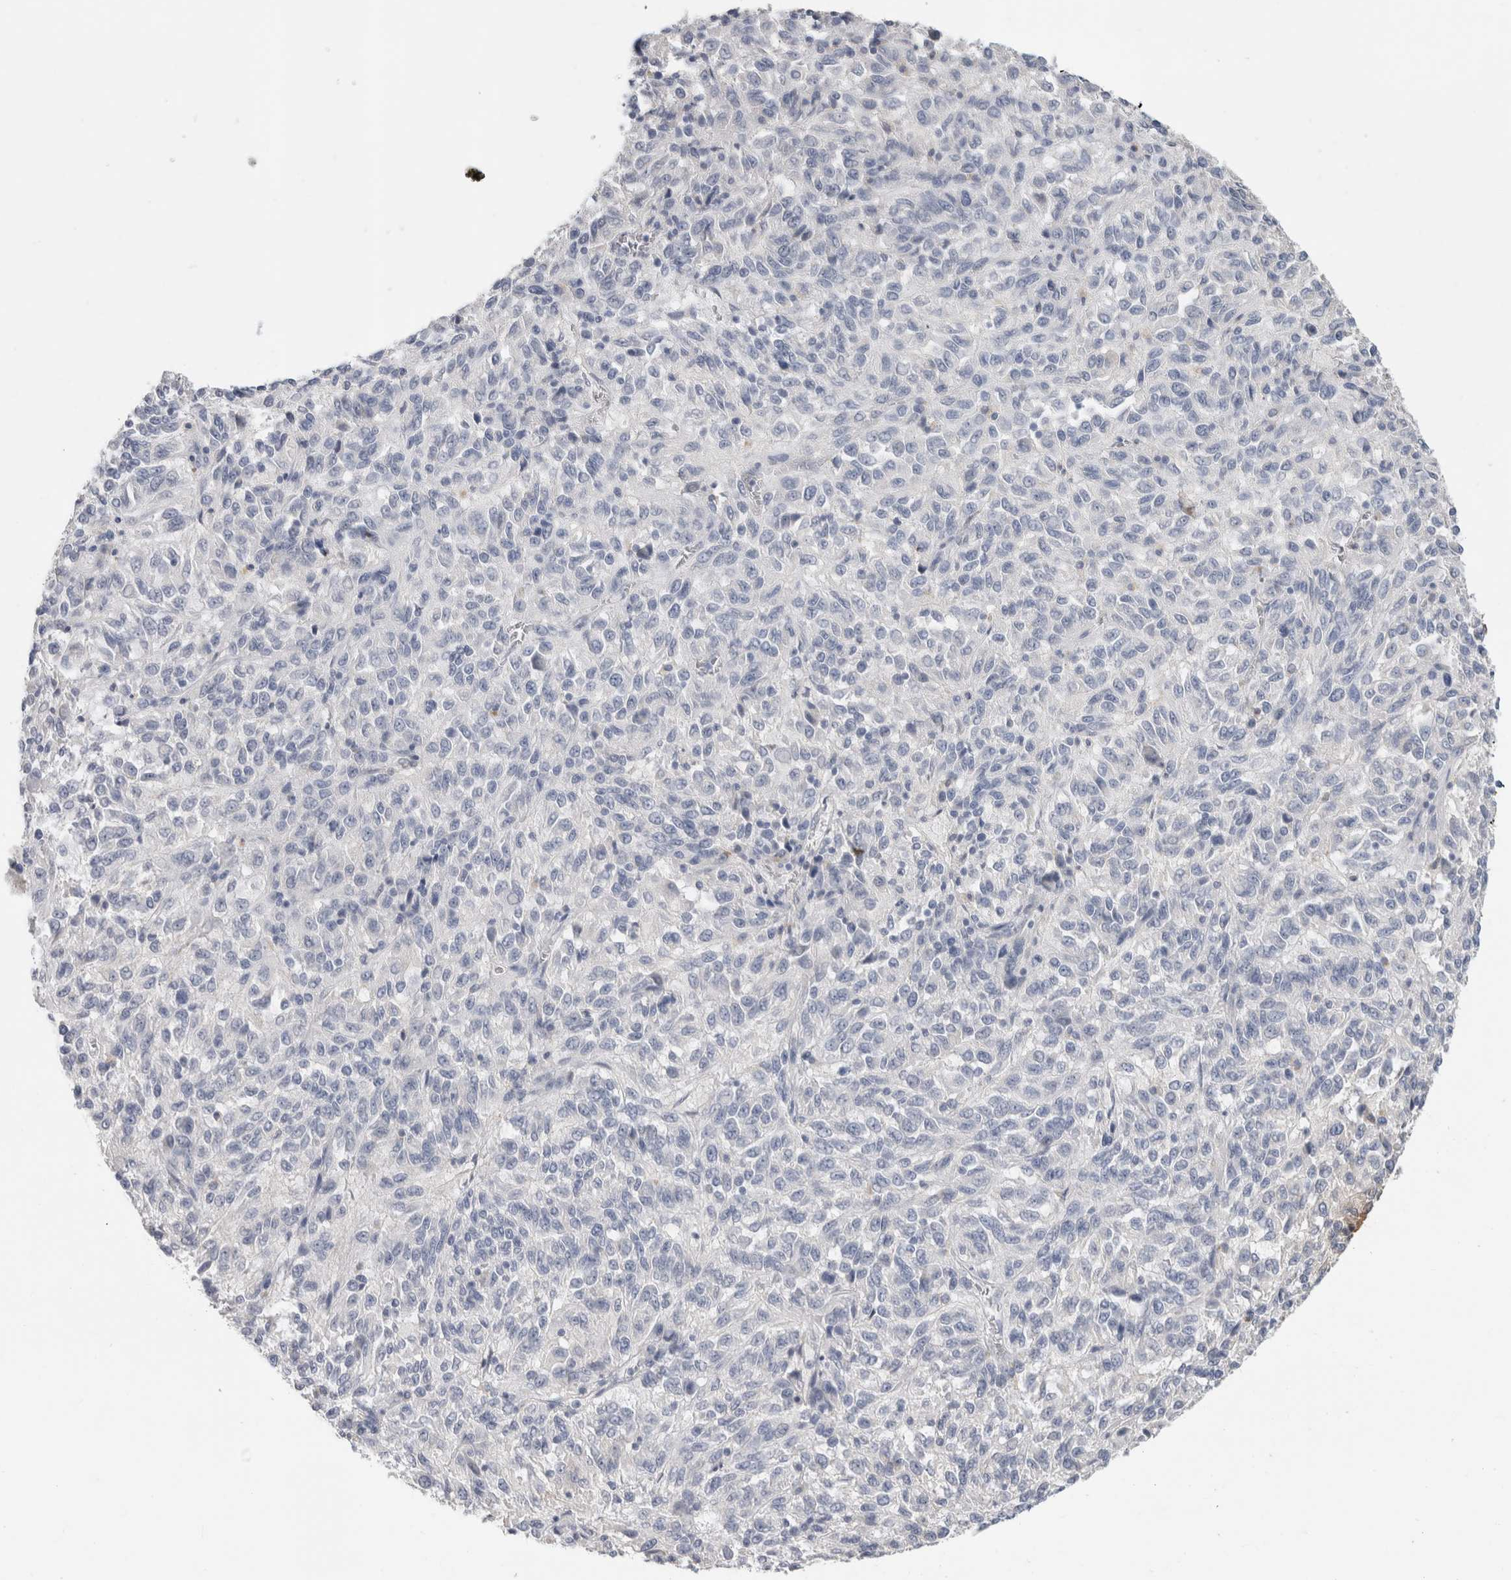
{"staining": {"intensity": "negative", "quantity": "none", "location": "none"}, "tissue": "melanoma", "cell_type": "Tumor cells", "image_type": "cancer", "snomed": [{"axis": "morphology", "description": "Malignant melanoma, Metastatic site"}, {"axis": "topography", "description": "Lung"}], "caption": "Immunohistochemistry micrograph of malignant melanoma (metastatic site) stained for a protein (brown), which shows no expression in tumor cells.", "gene": "BCAN", "patient": {"sex": "male", "age": 64}}